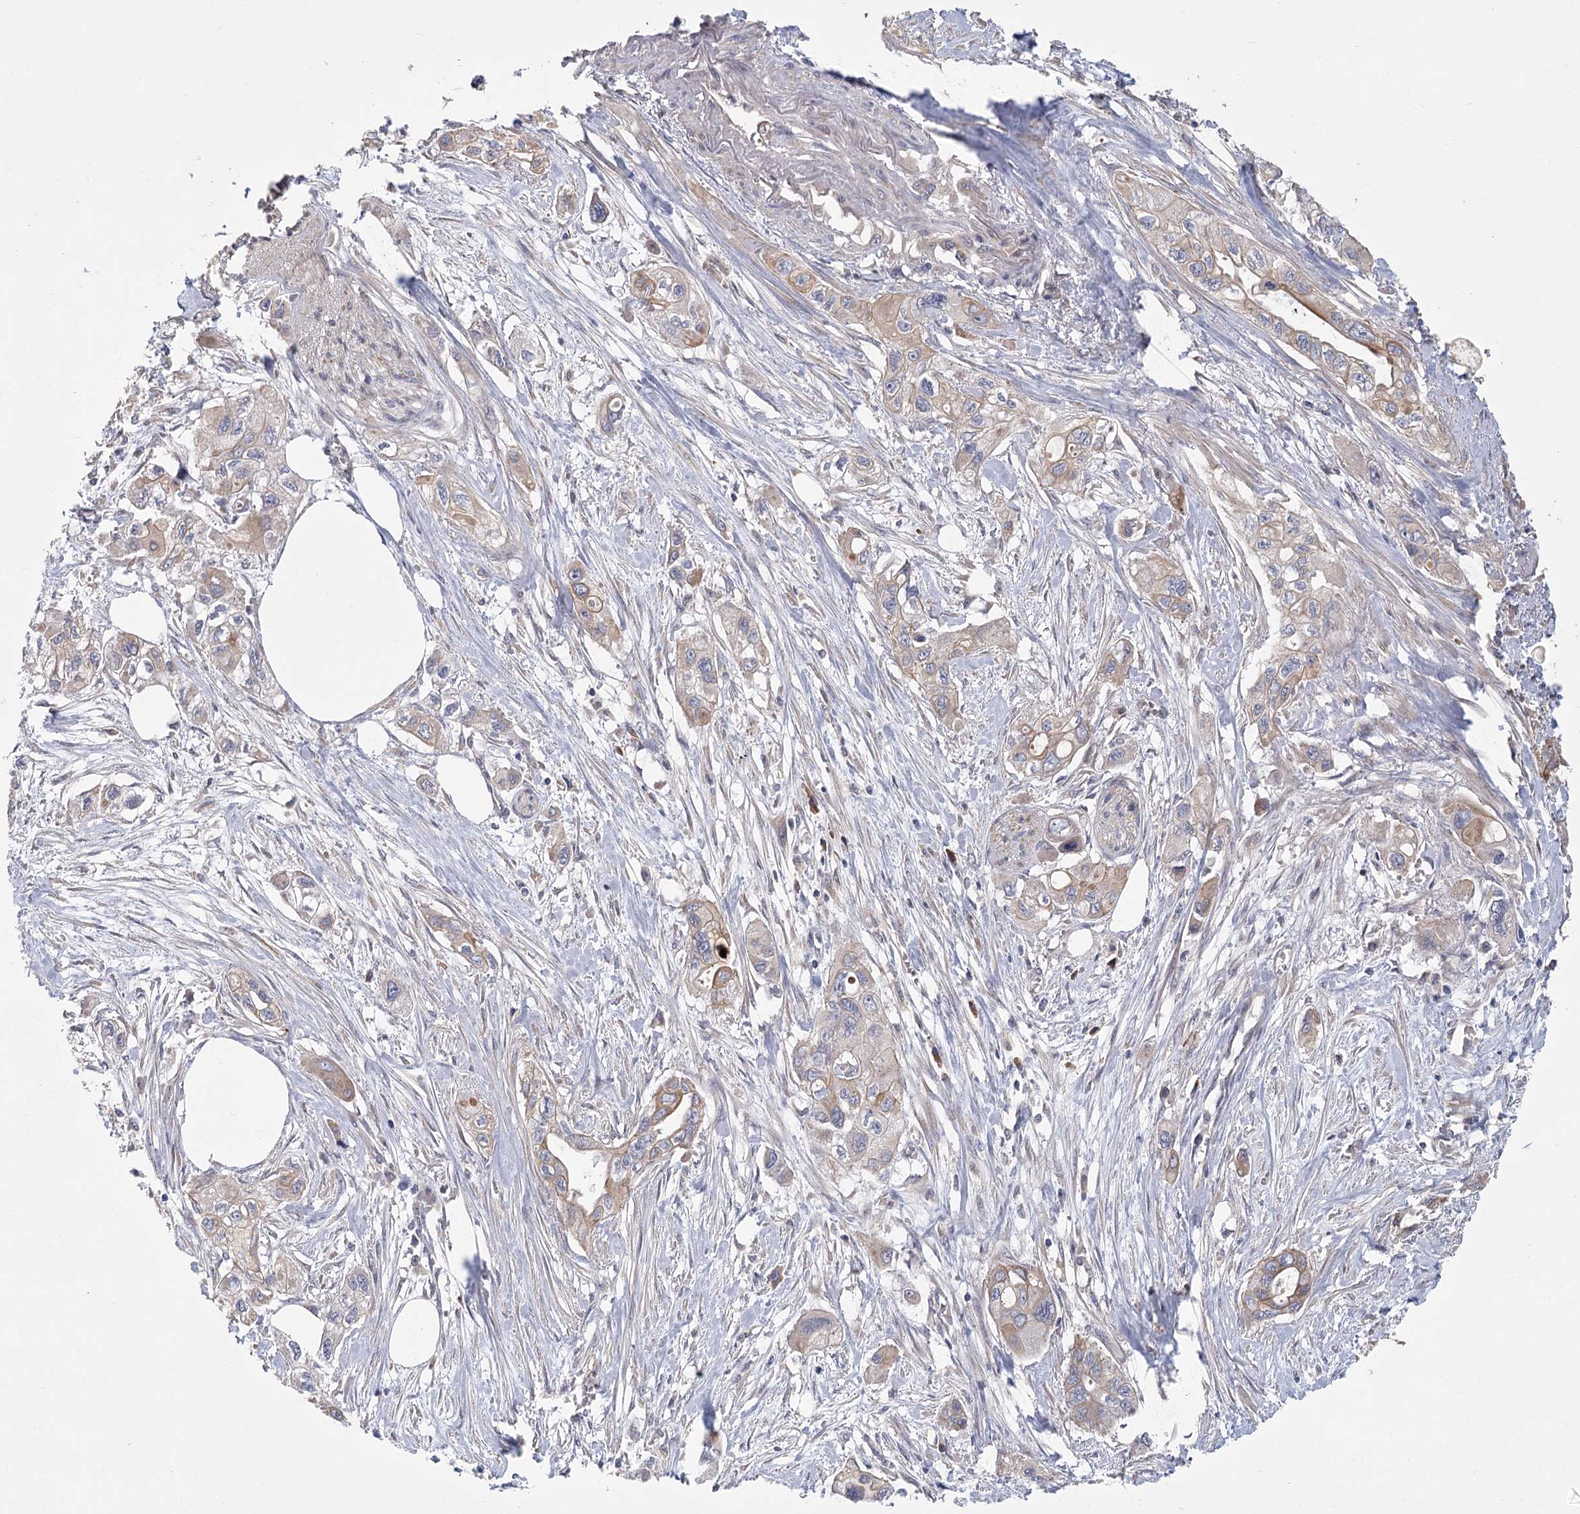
{"staining": {"intensity": "weak", "quantity": "<25%", "location": "cytoplasmic/membranous"}, "tissue": "pancreatic cancer", "cell_type": "Tumor cells", "image_type": "cancer", "snomed": [{"axis": "morphology", "description": "Adenocarcinoma, NOS"}, {"axis": "topography", "description": "Pancreas"}], "caption": "A photomicrograph of pancreatic adenocarcinoma stained for a protein reveals no brown staining in tumor cells.", "gene": "CNTLN", "patient": {"sex": "male", "age": 75}}